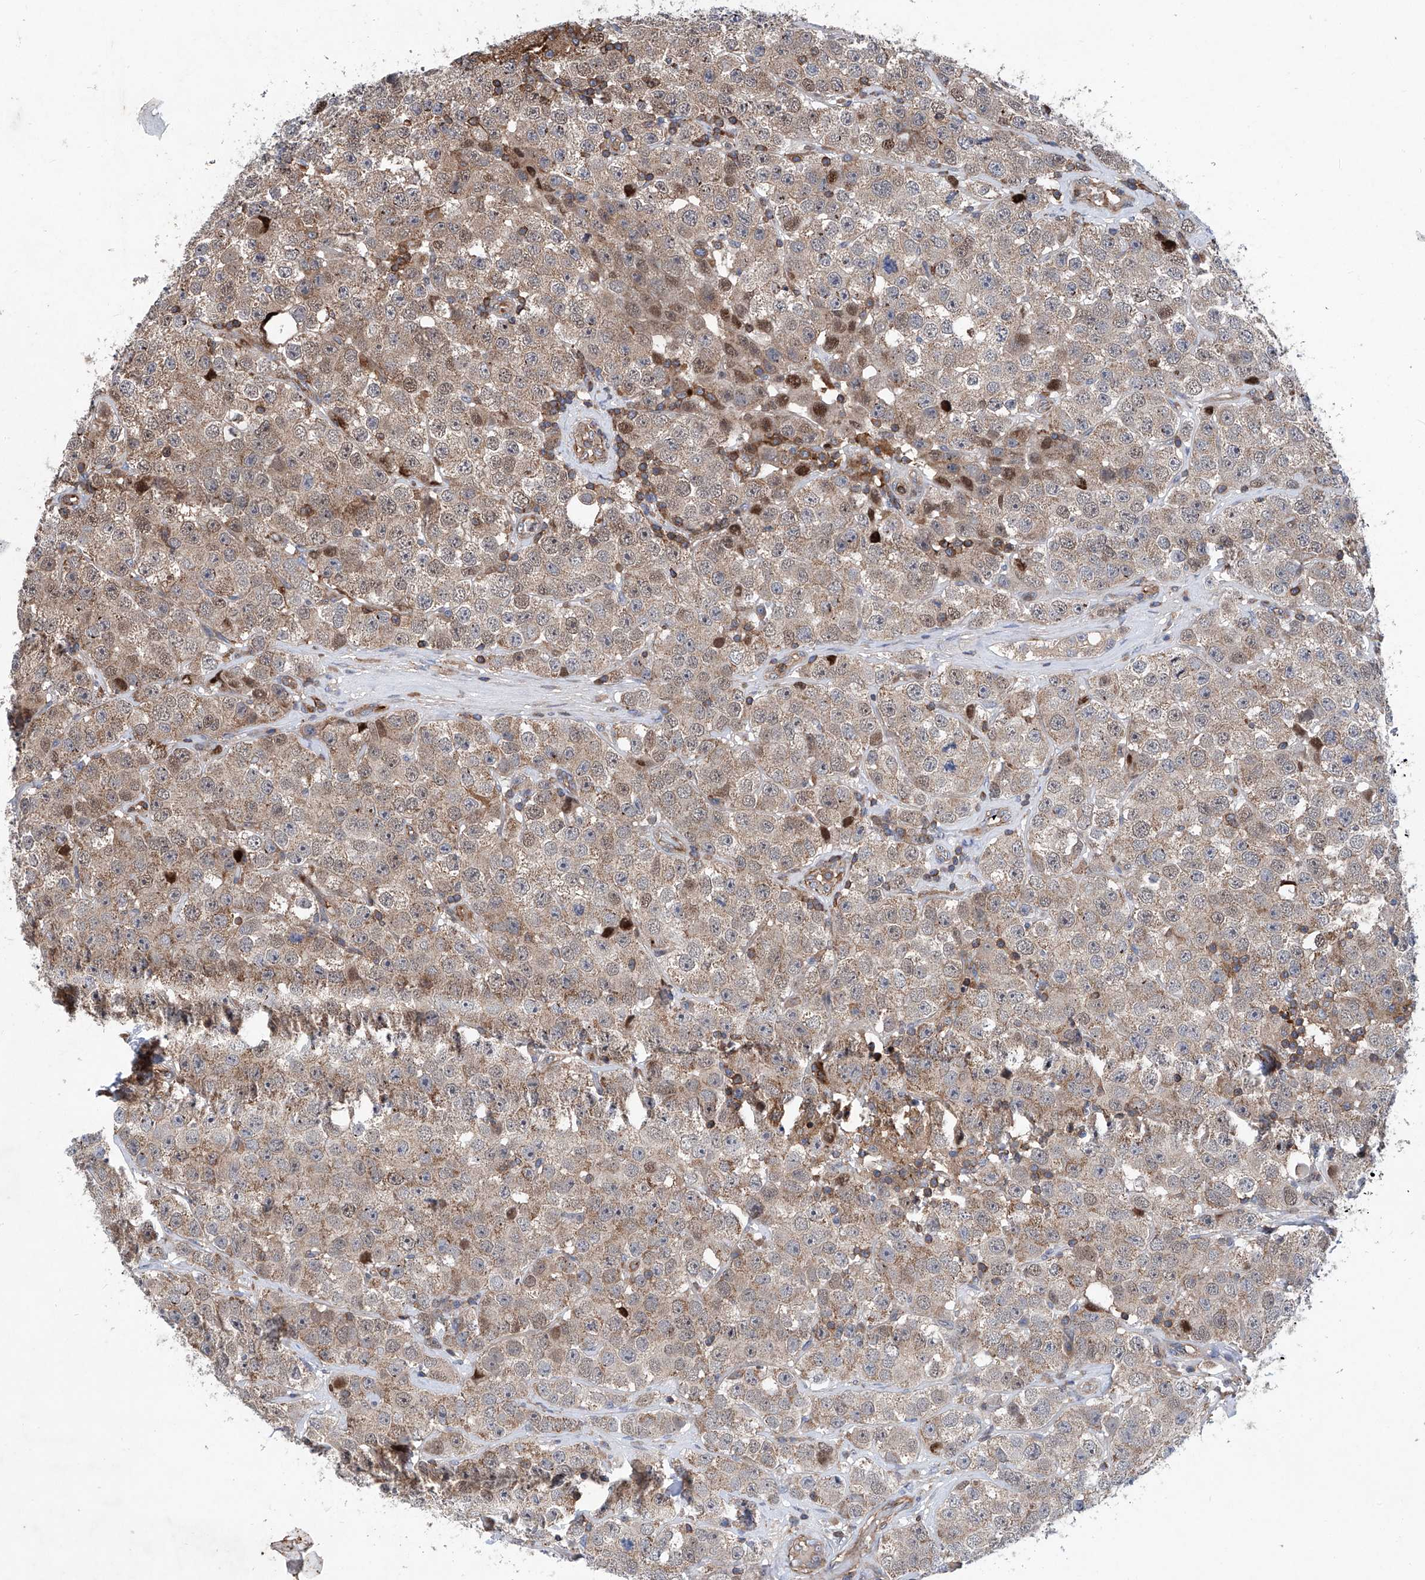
{"staining": {"intensity": "weak", "quantity": ">75%", "location": "cytoplasmic/membranous,nuclear"}, "tissue": "testis cancer", "cell_type": "Tumor cells", "image_type": "cancer", "snomed": [{"axis": "morphology", "description": "Seminoma, NOS"}, {"axis": "topography", "description": "Testis"}], "caption": "Testis cancer (seminoma) tissue shows weak cytoplasmic/membranous and nuclear staining in about >75% of tumor cells (Stains: DAB (3,3'-diaminobenzidine) in brown, nuclei in blue, Microscopy: brightfield microscopy at high magnification).", "gene": "NT5C3A", "patient": {"sex": "male", "age": 28}}